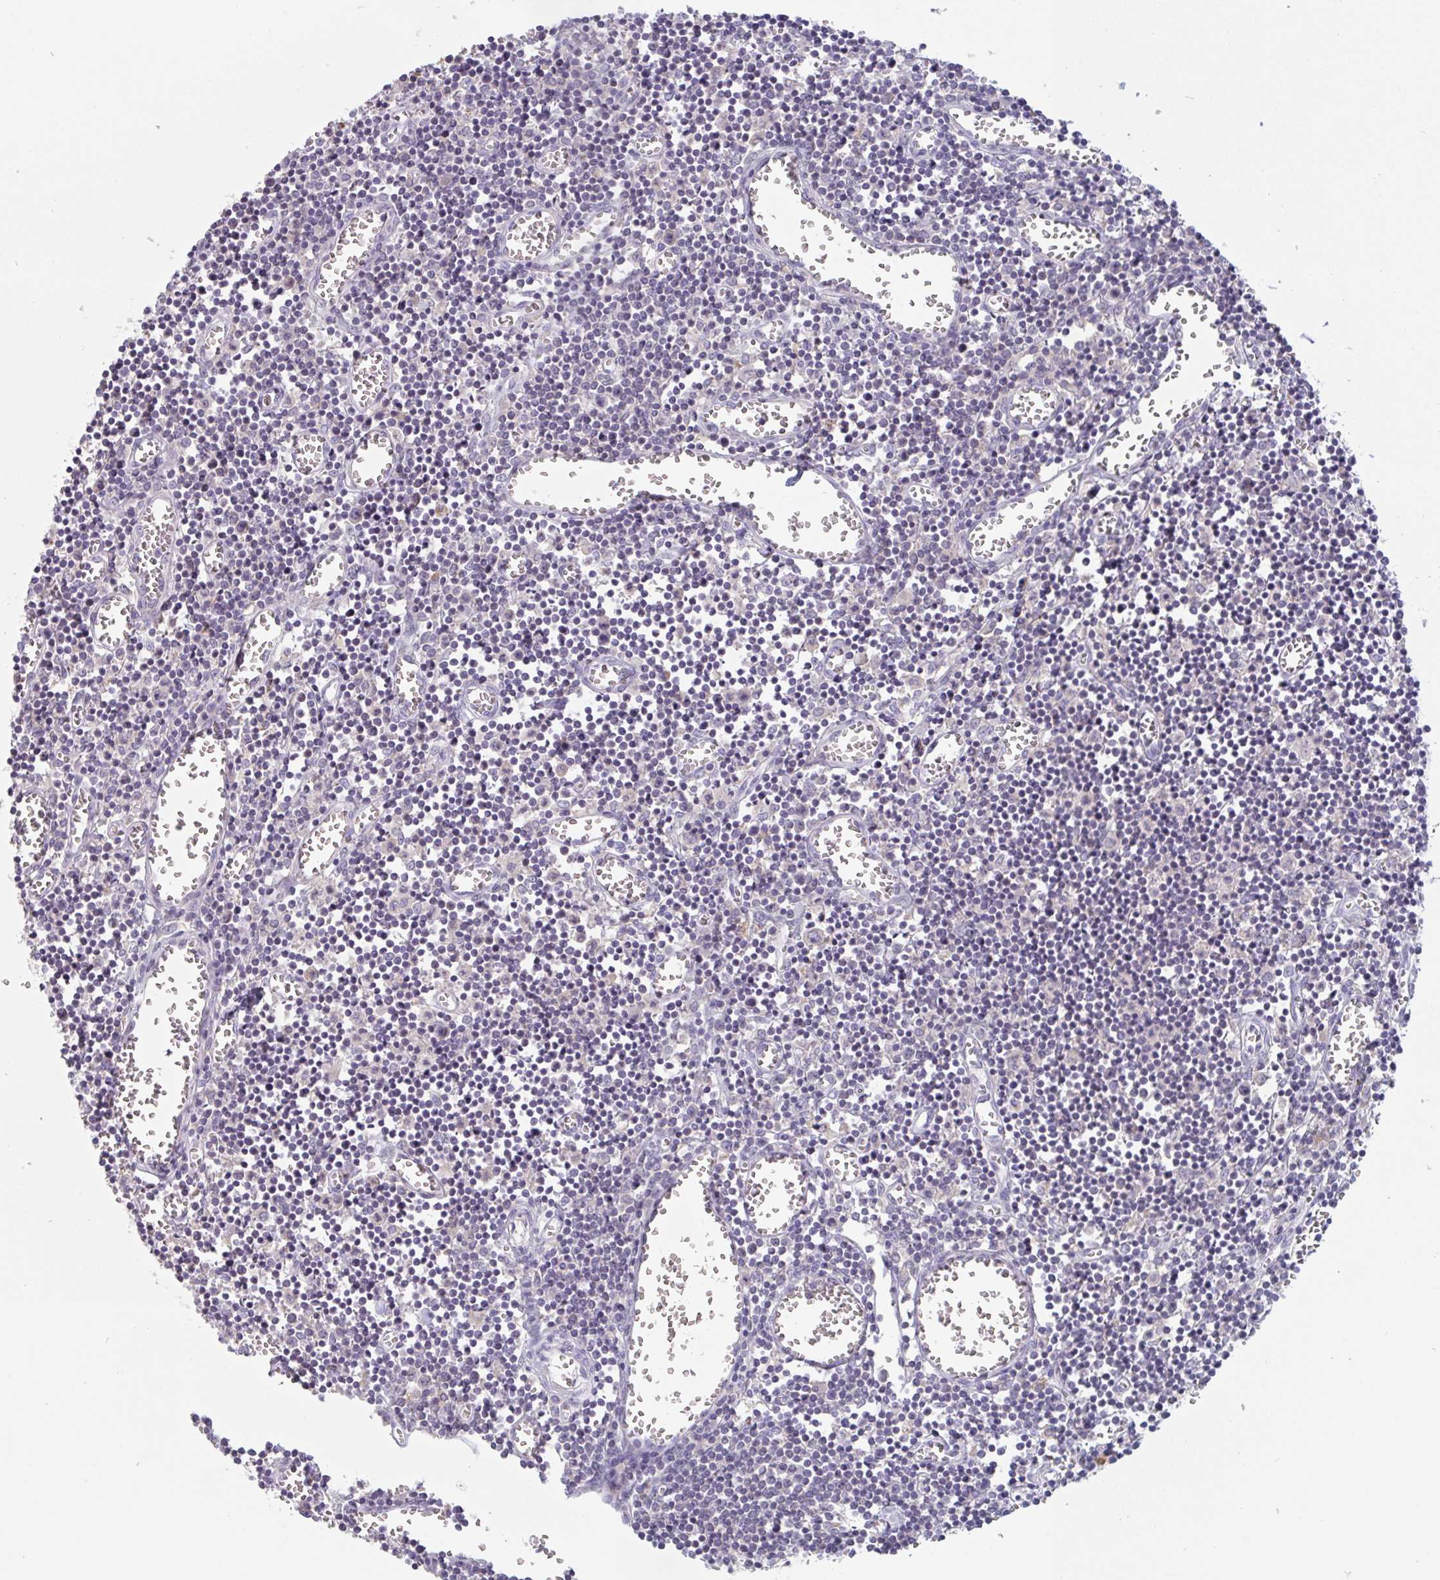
{"staining": {"intensity": "negative", "quantity": "none", "location": "none"}, "tissue": "lymph node", "cell_type": "Germinal center cells", "image_type": "normal", "snomed": [{"axis": "morphology", "description": "Normal tissue, NOS"}, {"axis": "topography", "description": "Lymph node"}], "caption": "An IHC image of normal lymph node is shown. There is no staining in germinal center cells of lymph node. The staining was performed using DAB to visualize the protein expression in brown, while the nuclei were stained in blue with hematoxylin (Magnification: 20x).", "gene": "HGFAC", "patient": {"sex": "male", "age": 66}}